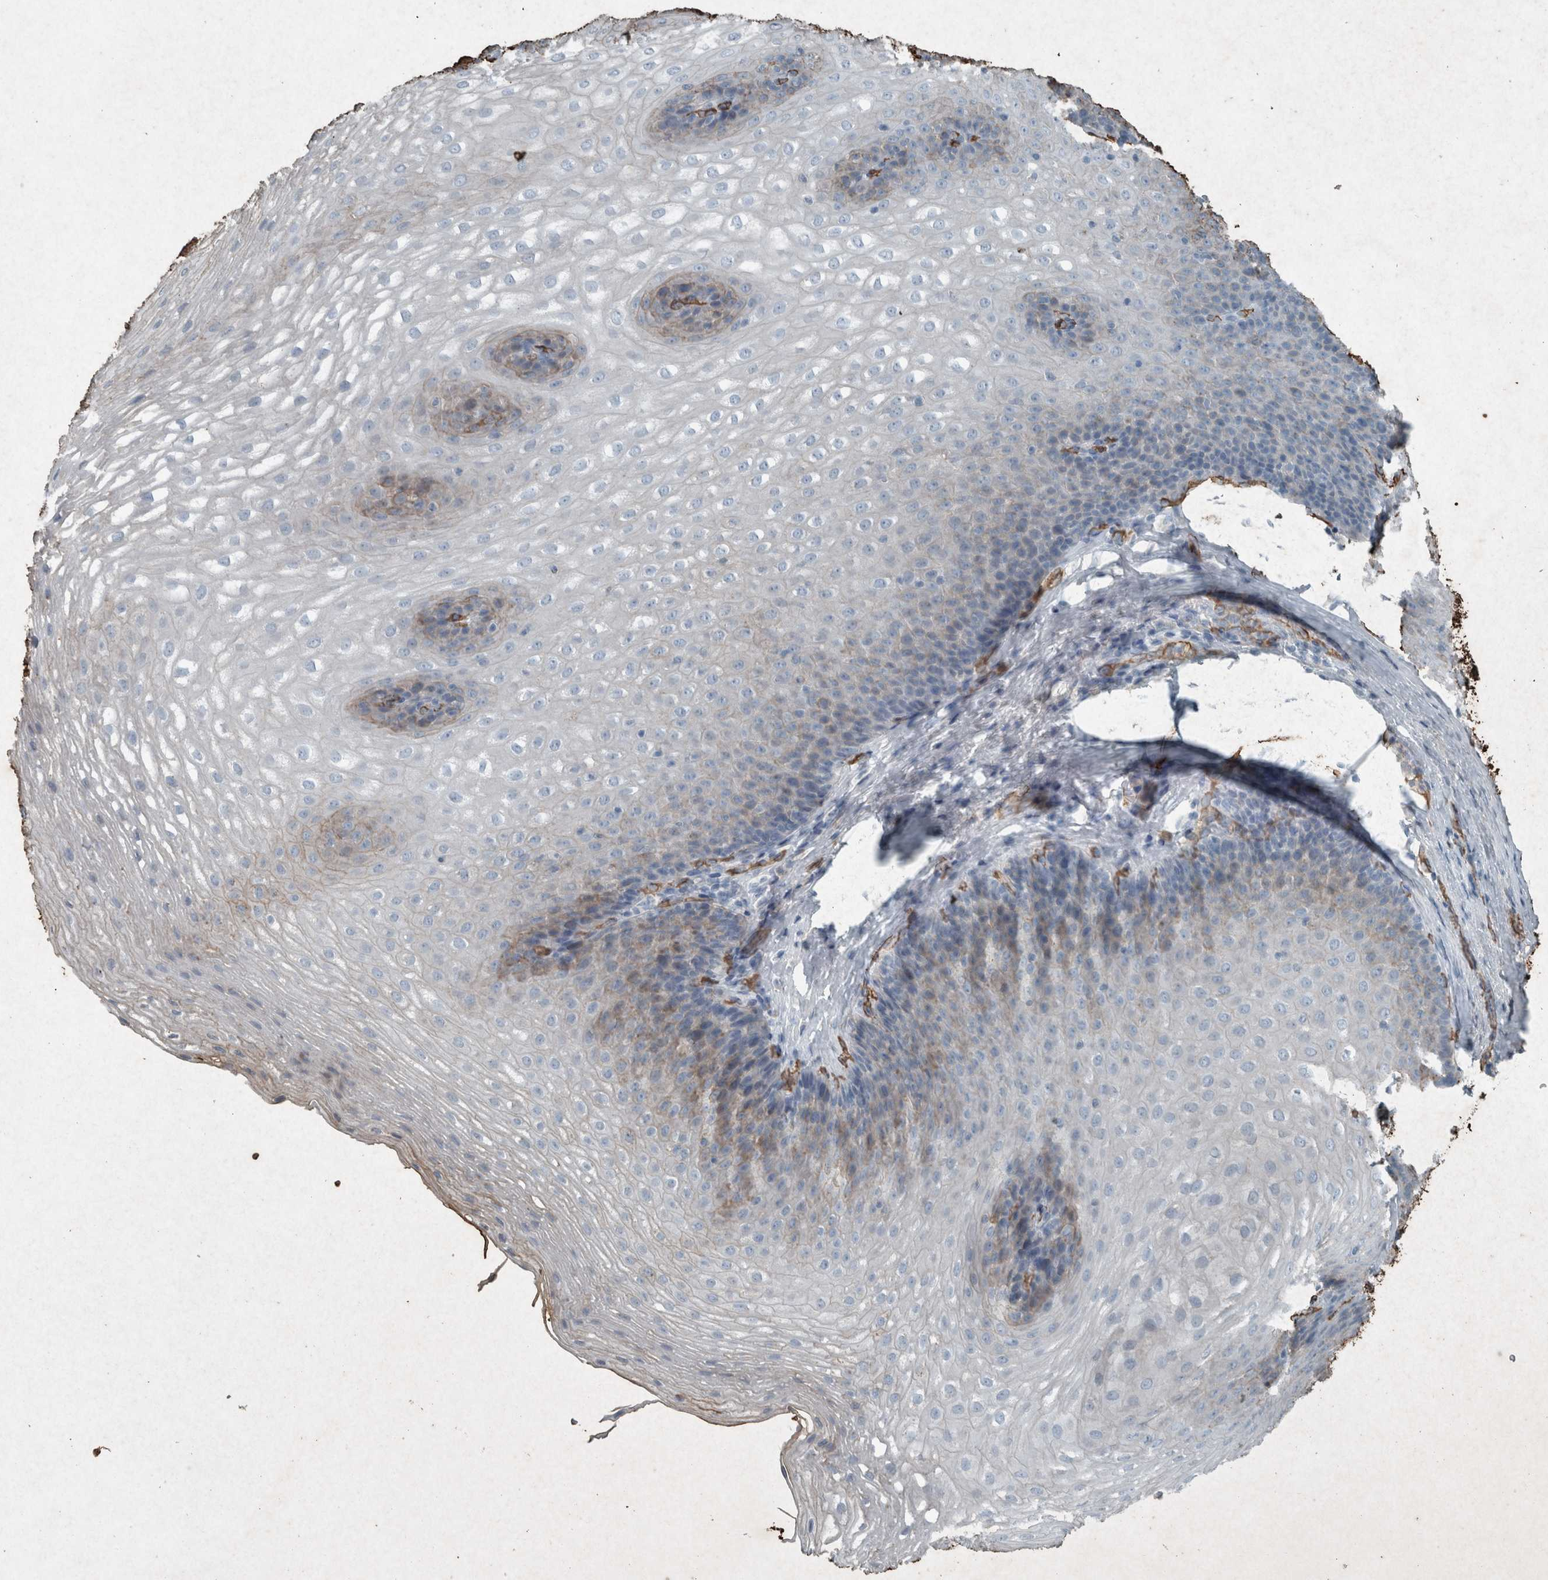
{"staining": {"intensity": "moderate", "quantity": "<25%", "location": "cytoplasmic/membranous"}, "tissue": "esophagus", "cell_type": "Squamous epithelial cells", "image_type": "normal", "snomed": [{"axis": "morphology", "description": "Normal tissue, NOS"}, {"axis": "topography", "description": "Esophagus"}], "caption": "High-power microscopy captured an immunohistochemistry (IHC) micrograph of normal esophagus, revealing moderate cytoplasmic/membranous expression in about <25% of squamous epithelial cells. (DAB (3,3'-diaminobenzidine) = brown stain, brightfield microscopy at high magnification).", "gene": "LBP", "patient": {"sex": "female", "age": 66}}